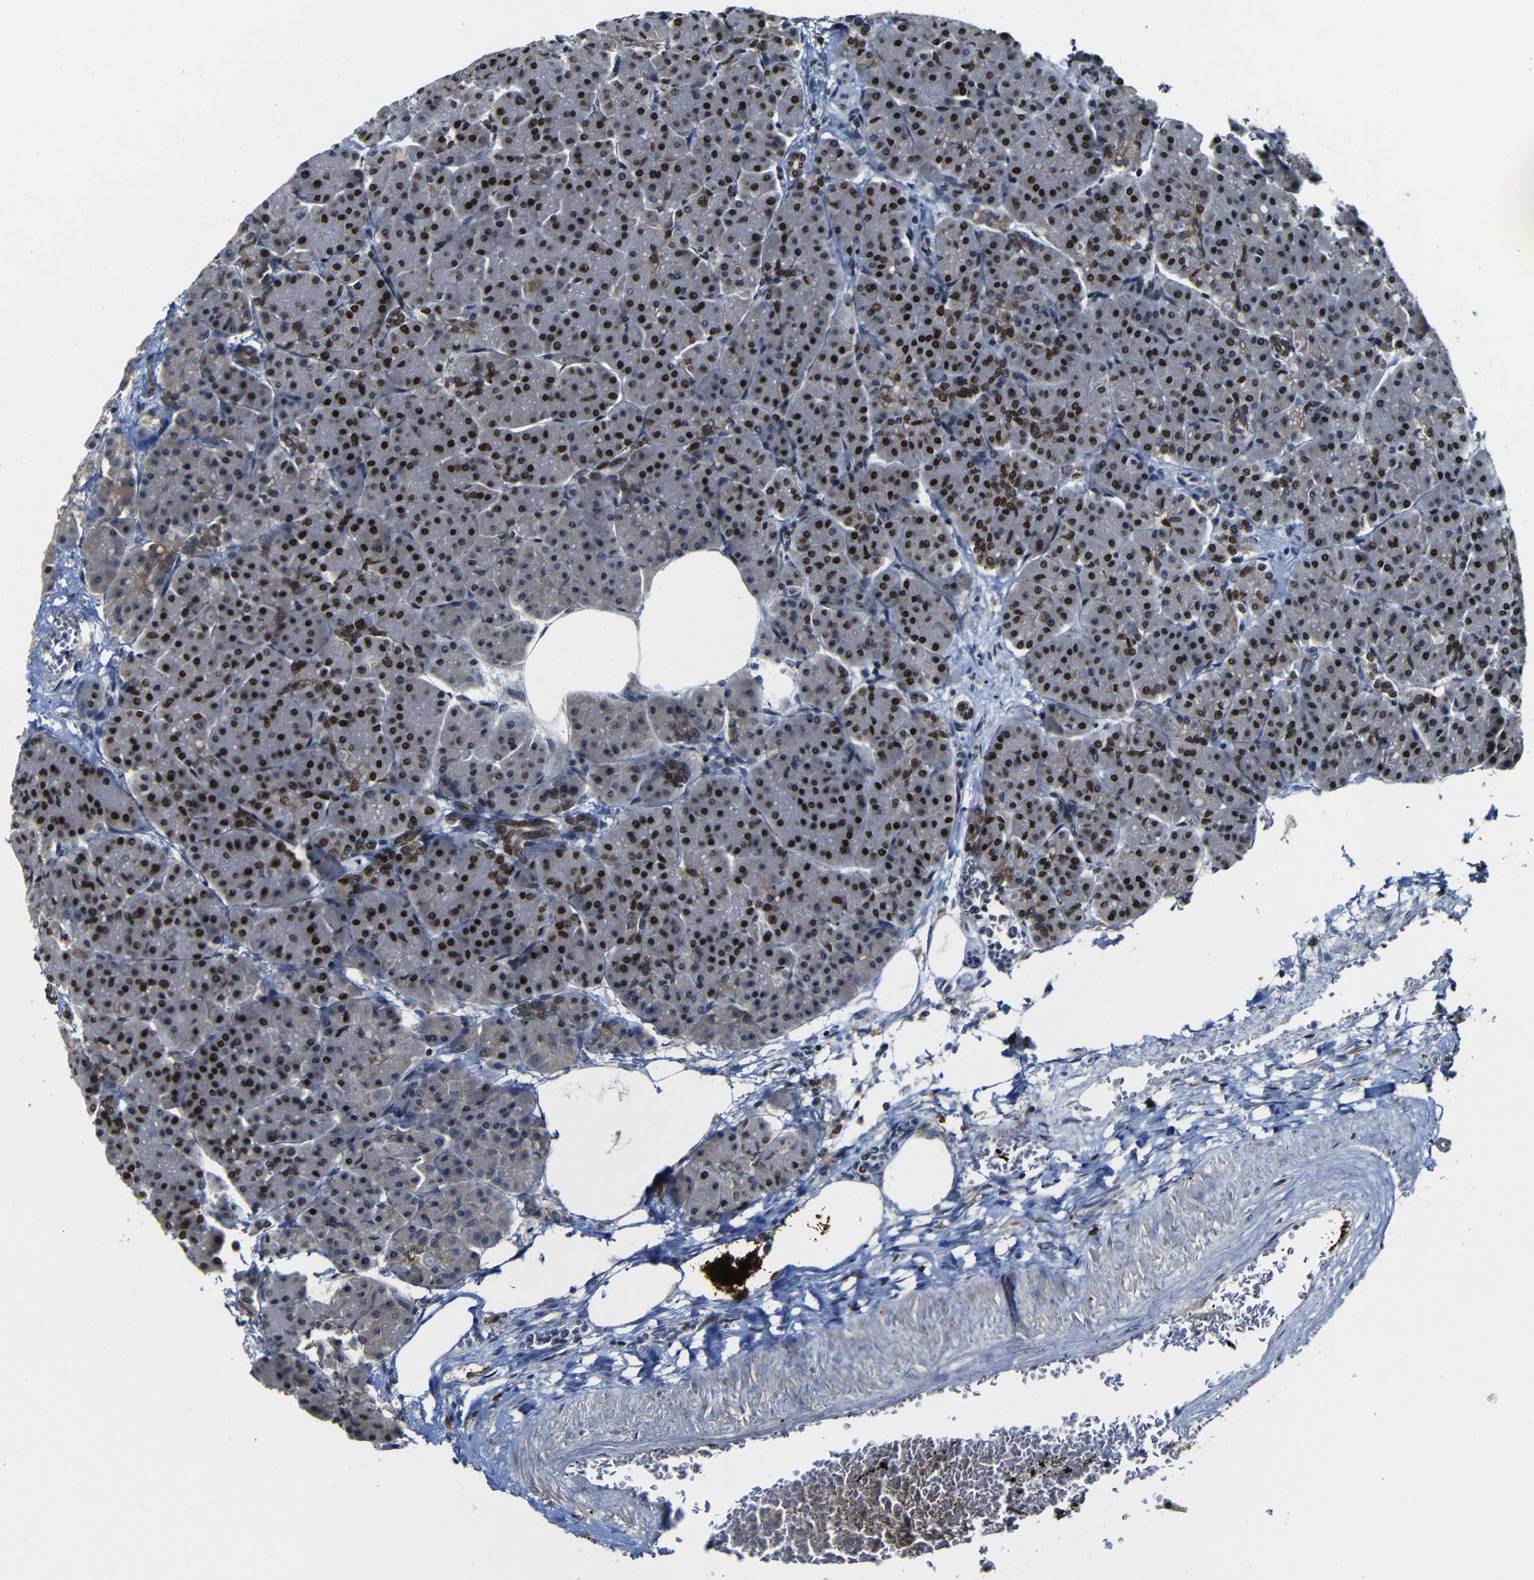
{"staining": {"intensity": "moderate", "quantity": "25%-75%", "location": "cytoplasmic/membranous,nuclear"}, "tissue": "pancreas", "cell_type": "Exocrine glandular cells", "image_type": "normal", "snomed": [{"axis": "morphology", "description": "Normal tissue, NOS"}, {"axis": "topography", "description": "Pancreas"}], "caption": "A brown stain labels moderate cytoplasmic/membranous,nuclear staining of a protein in exocrine glandular cells of unremarkable pancreas.", "gene": "MYC", "patient": {"sex": "female", "age": 70}}